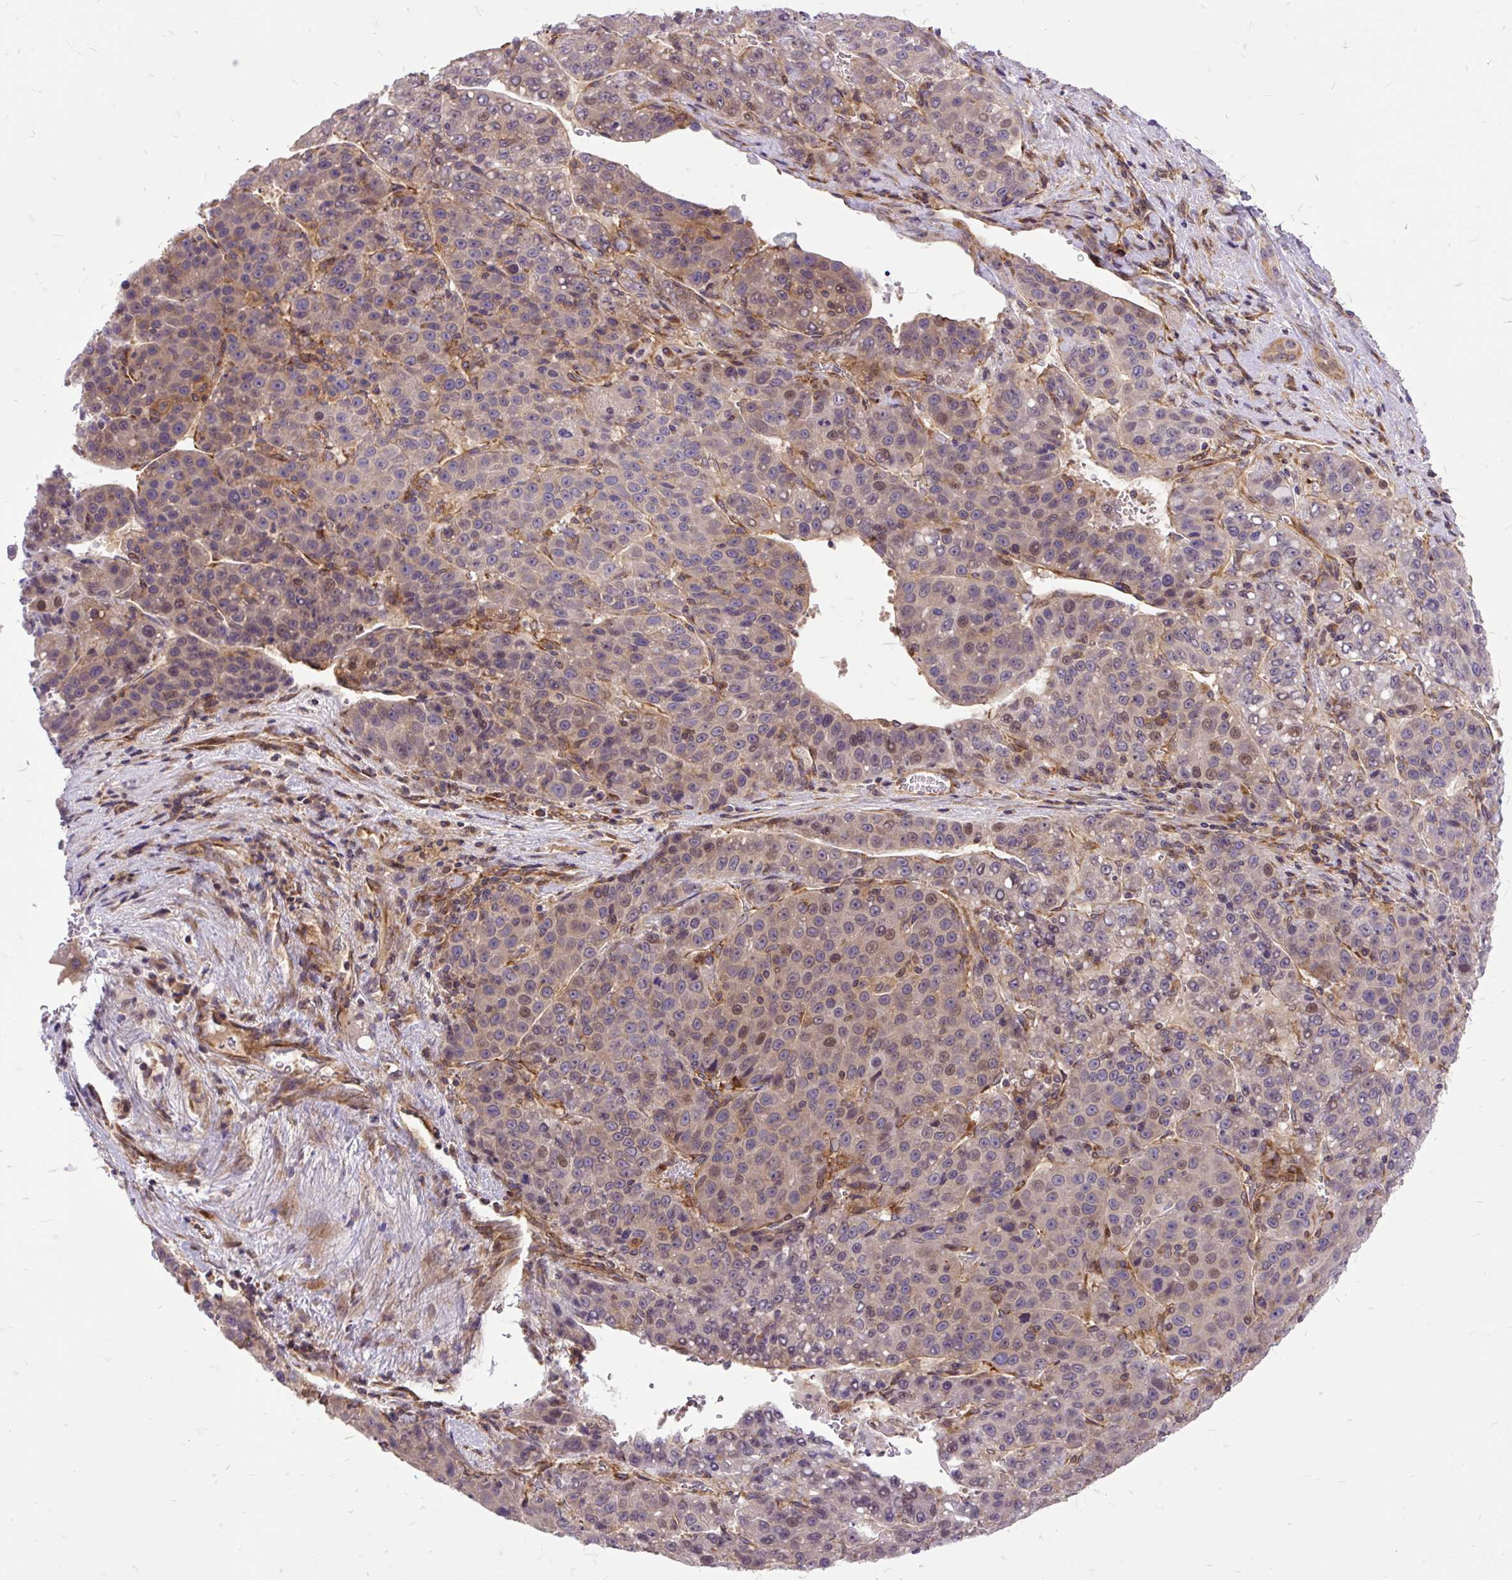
{"staining": {"intensity": "weak", "quantity": "<25%", "location": "nuclear"}, "tissue": "liver cancer", "cell_type": "Tumor cells", "image_type": "cancer", "snomed": [{"axis": "morphology", "description": "Carcinoma, Hepatocellular, NOS"}, {"axis": "topography", "description": "Liver"}], "caption": "Tumor cells show no significant protein expression in hepatocellular carcinoma (liver).", "gene": "TRIM17", "patient": {"sex": "female", "age": 53}}